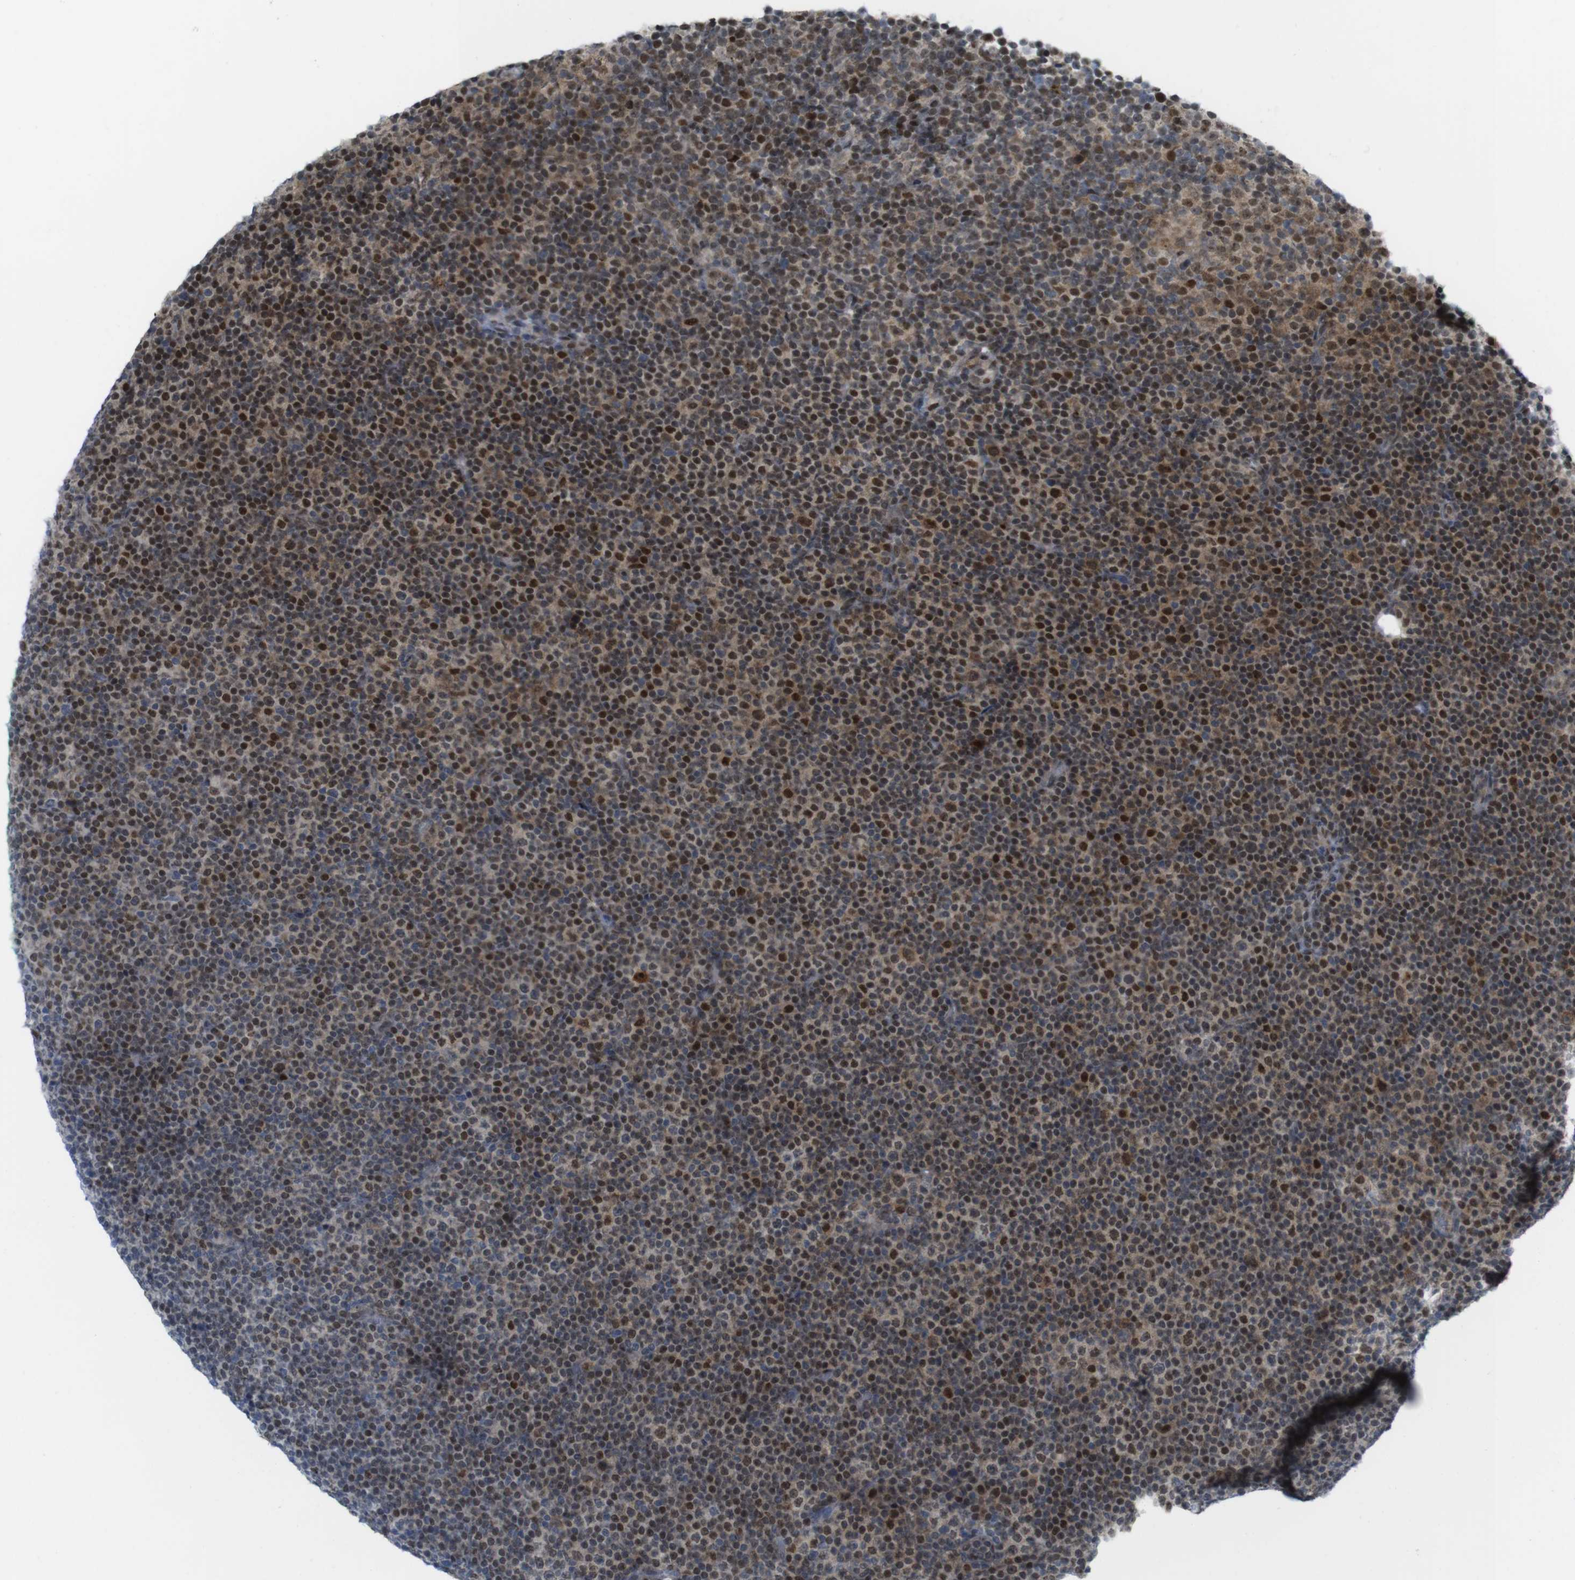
{"staining": {"intensity": "strong", "quantity": ">75%", "location": "nuclear"}, "tissue": "lymphoma", "cell_type": "Tumor cells", "image_type": "cancer", "snomed": [{"axis": "morphology", "description": "Malignant lymphoma, non-Hodgkin's type, Low grade"}, {"axis": "topography", "description": "Lymph node"}], "caption": "A brown stain highlights strong nuclear staining of a protein in malignant lymphoma, non-Hodgkin's type (low-grade) tumor cells.", "gene": "UBB", "patient": {"sex": "female", "age": 67}}